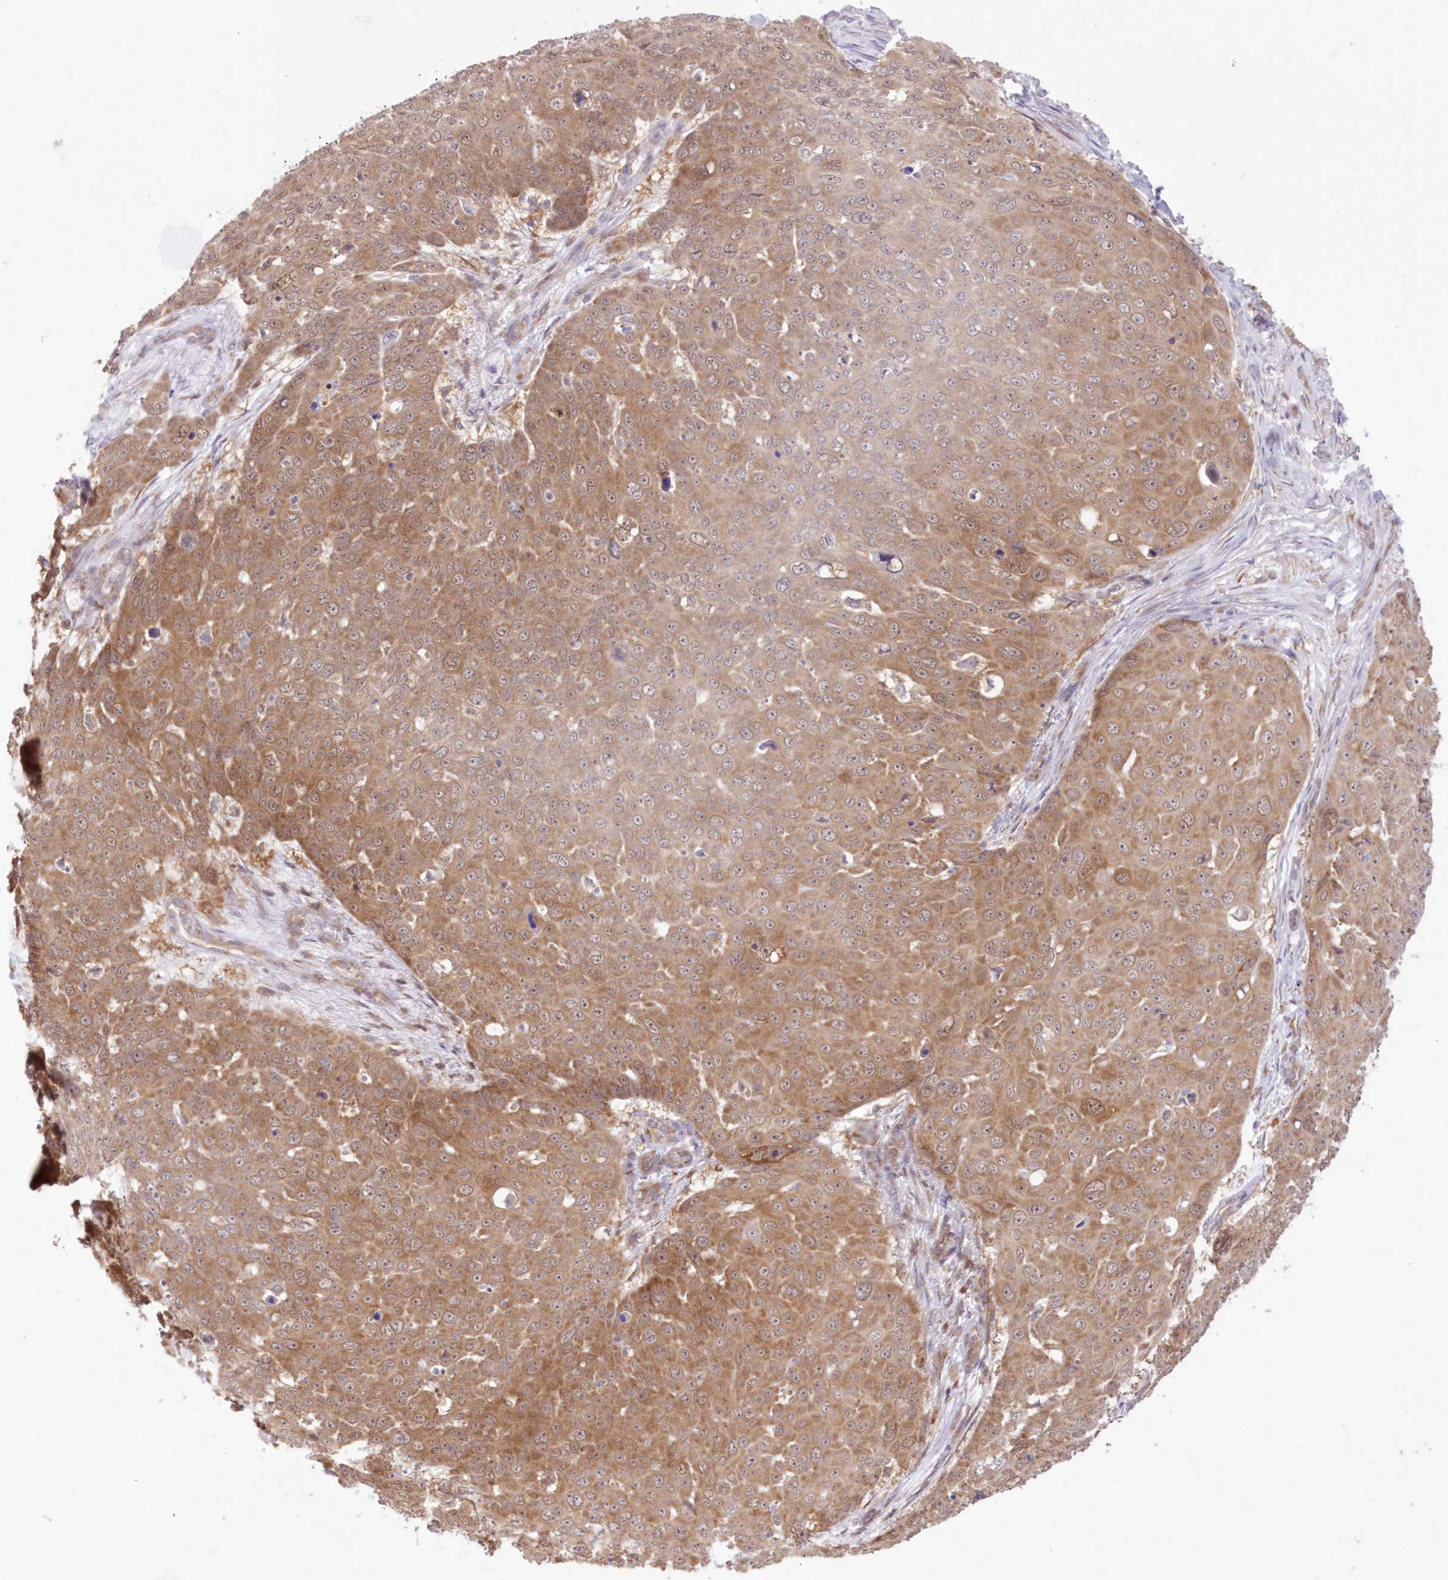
{"staining": {"intensity": "moderate", "quantity": ">75%", "location": "cytoplasmic/membranous"}, "tissue": "skin cancer", "cell_type": "Tumor cells", "image_type": "cancer", "snomed": [{"axis": "morphology", "description": "Squamous cell carcinoma, NOS"}, {"axis": "topography", "description": "Skin"}], "caption": "Human skin squamous cell carcinoma stained with a brown dye reveals moderate cytoplasmic/membranous positive positivity in about >75% of tumor cells.", "gene": "RNPEP", "patient": {"sex": "male", "age": 71}}